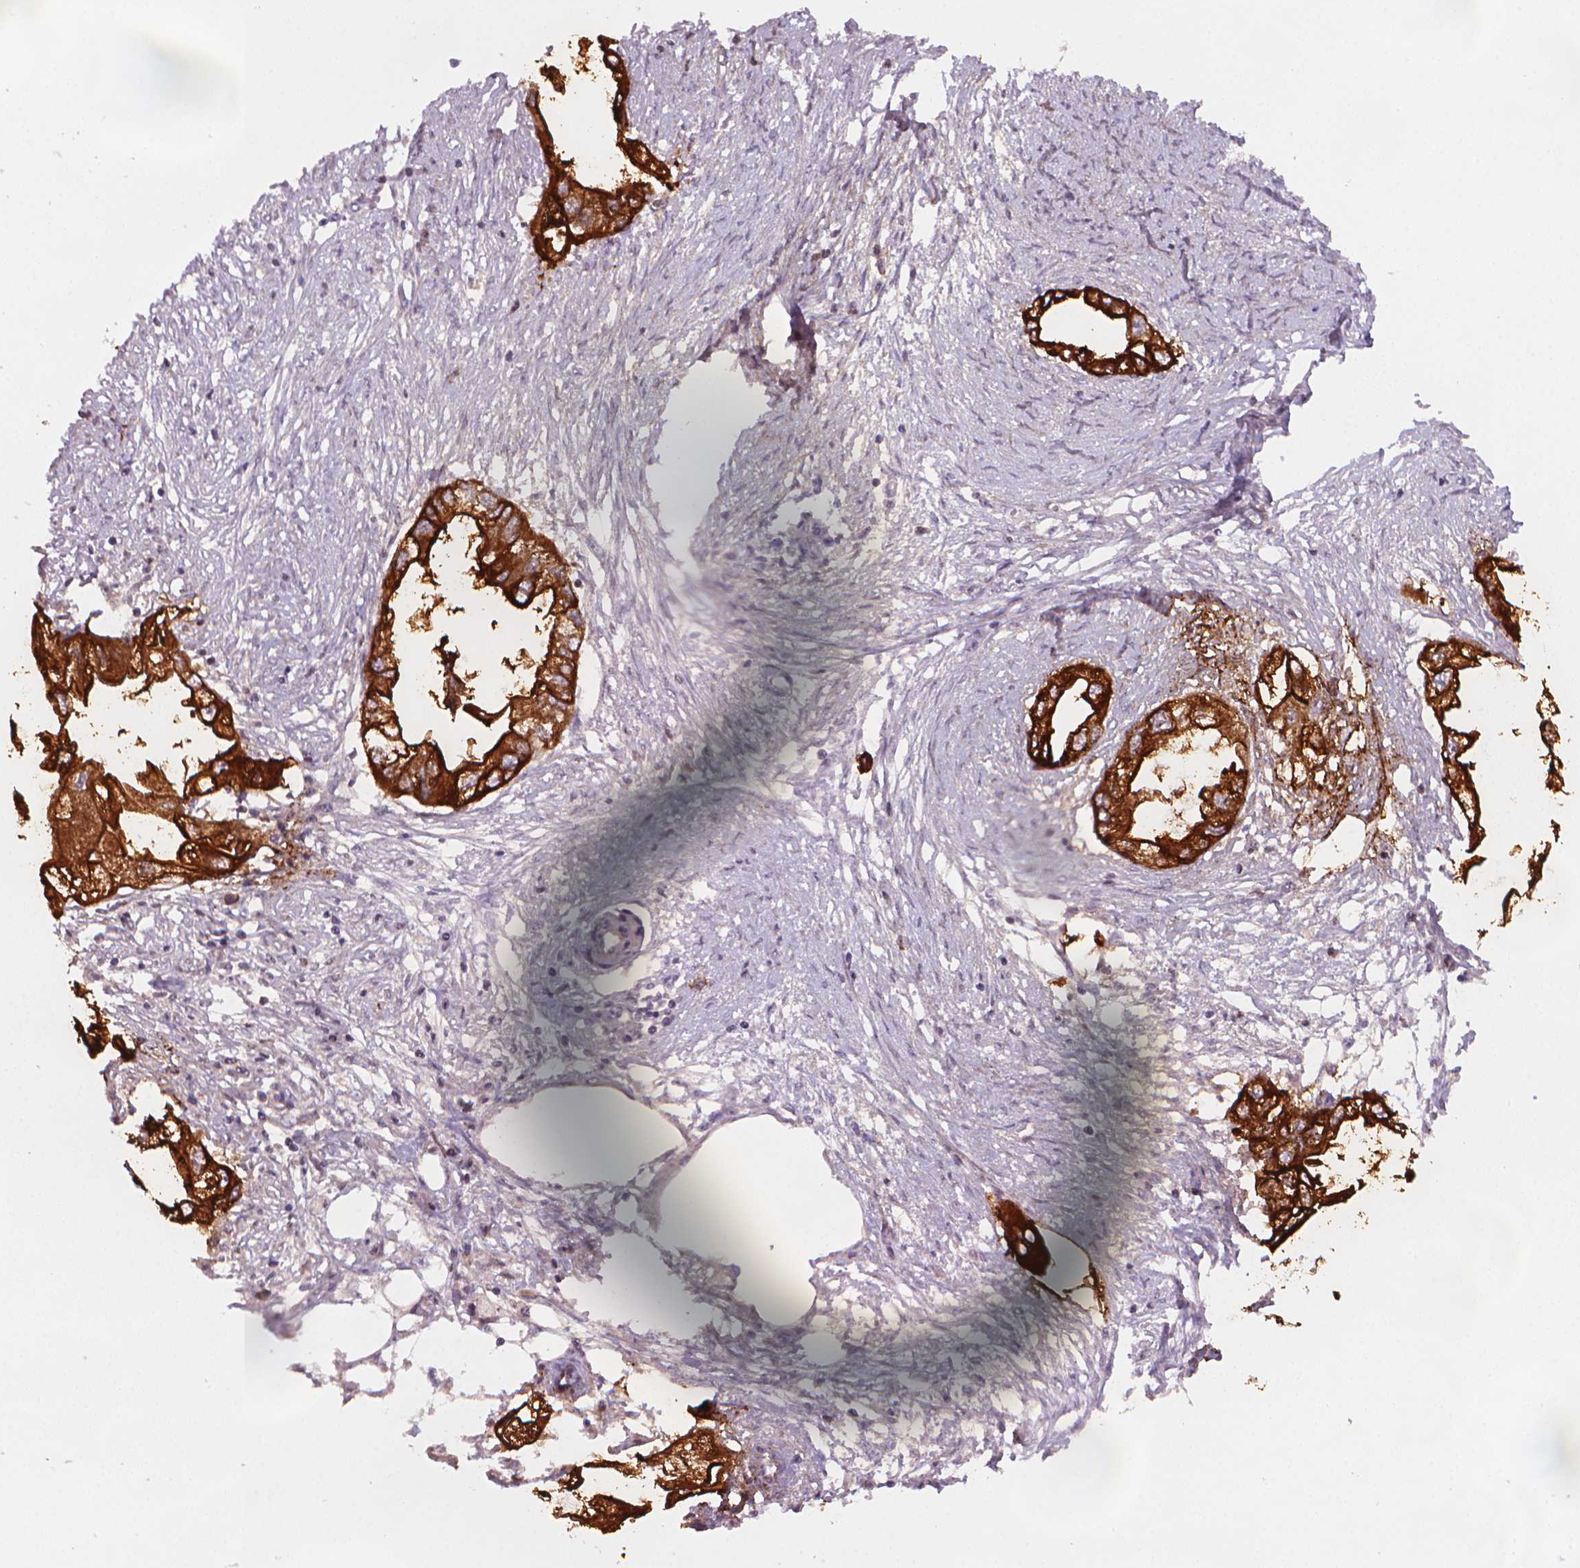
{"staining": {"intensity": "strong", "quantity": ">75%", "location": "cytoplasmic/membranous"}, "tissue": "endometrial cancer", "cell_type": "Tumor cells", "image_type": "cancer", "snomed": [{"axis": "morphology", "description": "Adenocarcinoma, NOS"}, {"axis": "morphology", "description": "Adenocarcinoma, metastatic, NOS"}, {"axis": "topography", "description": "Adipose tissue"}, {"axis": "topography", "description": "Endometrium"}], "caption": "About >75% of tumor cells in metastatic adenocarcinoma (endometrial) demonstrate strong cytoplasmic/membranous protein positivity as visualized by brown immunohistochemical staining.", "gene": "MUC1", "patient": {"sex": "female", "age": 67}}